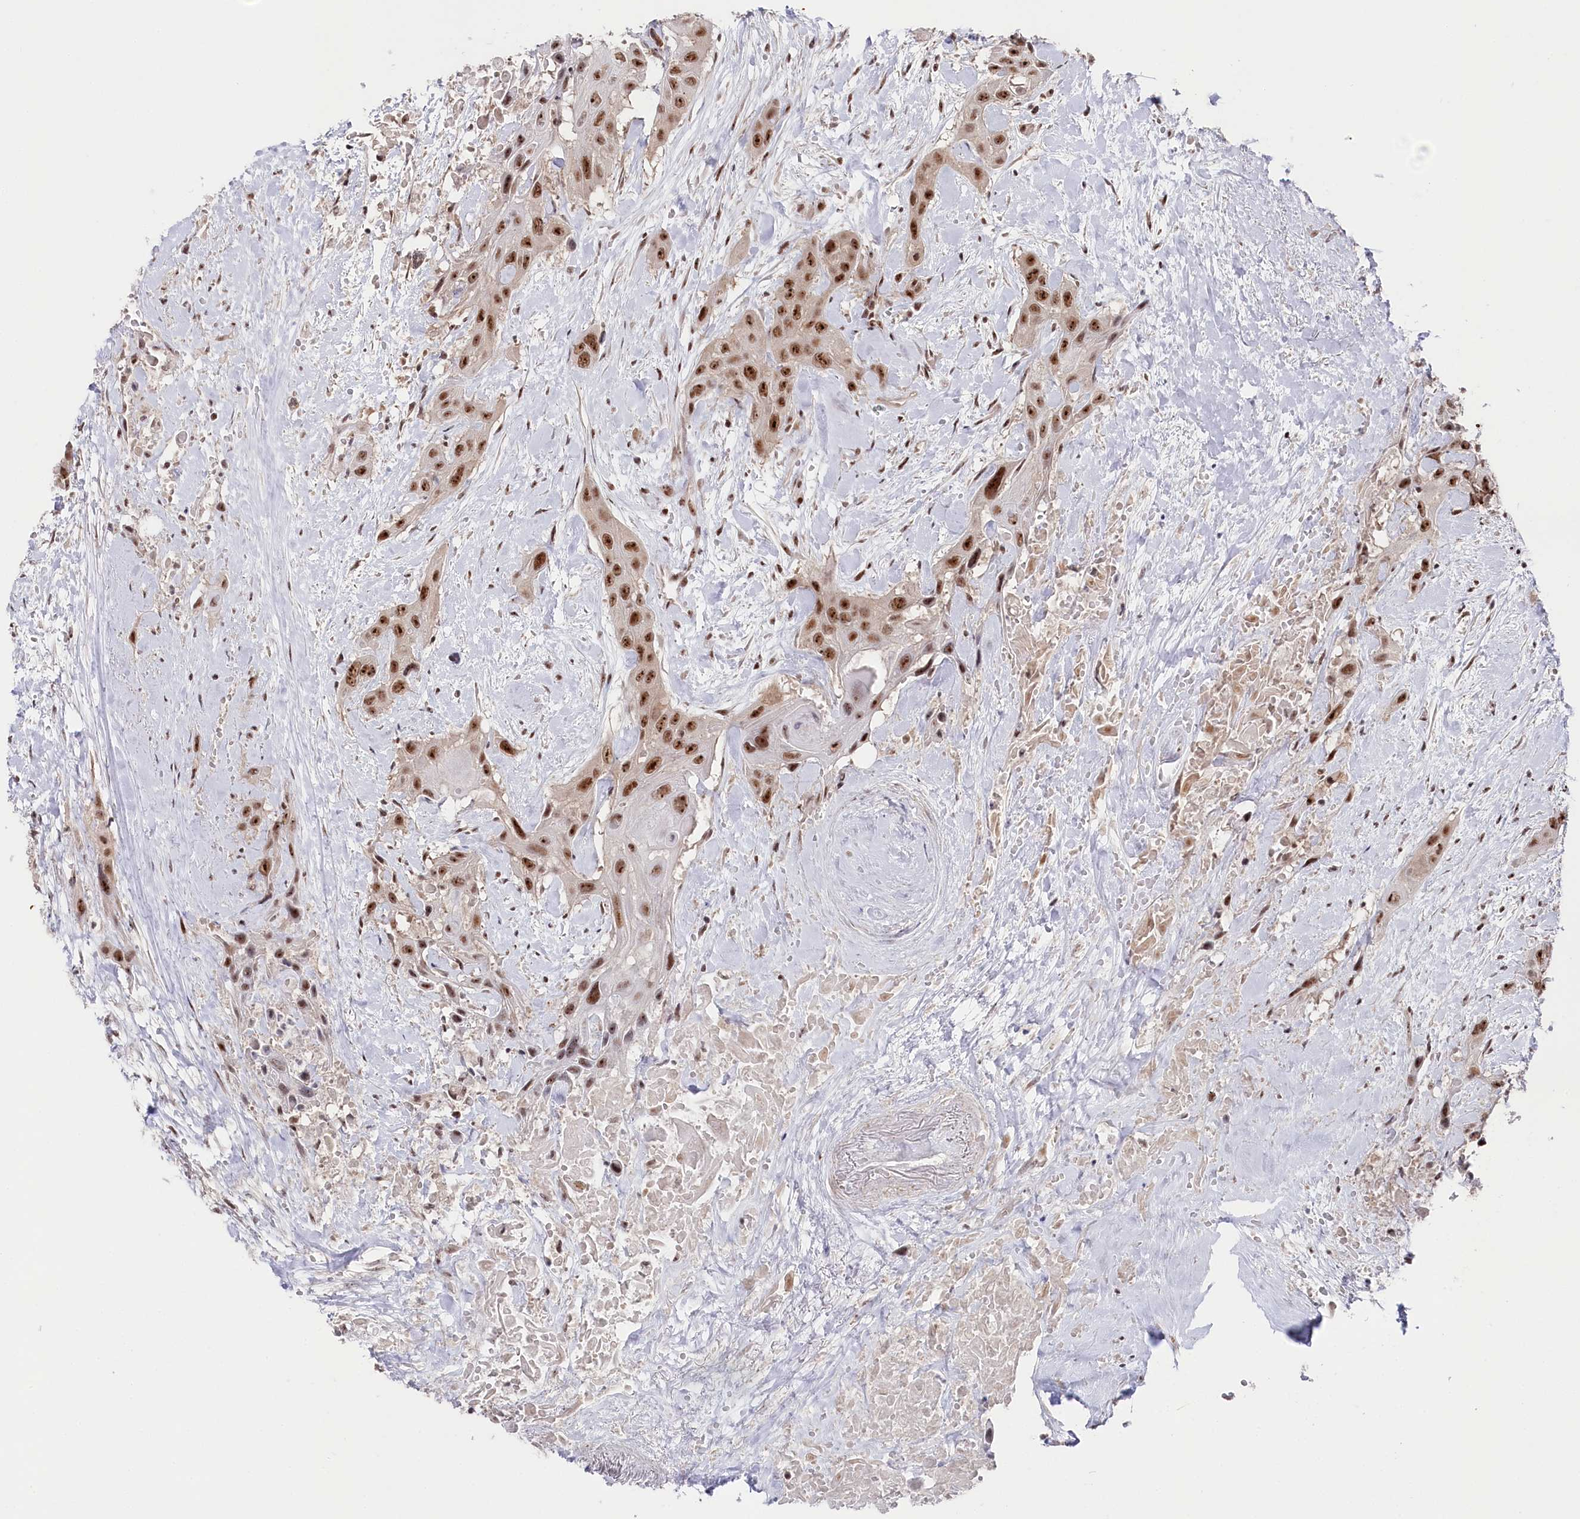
{"staining": {"intensity": "moderate", "quantity": ">75%", "location": "nuclear"}, "tissue": "head and neck cancer", "cell_type": "Tumor cells", "image_type": "cancer", "snomed": [{"axis": "morphology", "description": "Squamous cell carcinoma, NOS"}, {"axis": "topography", "description": "Head-Neck"}], "caption": "Immunohistochemistry (IHC) image of human head and neck cancer stained for a protein (brown), which demonstrates medium levels of moderate nuclear positivity in about >75% of tumor cells.", "gene": "POLR2H", "patient": {"sex": "male", "age": 81}}